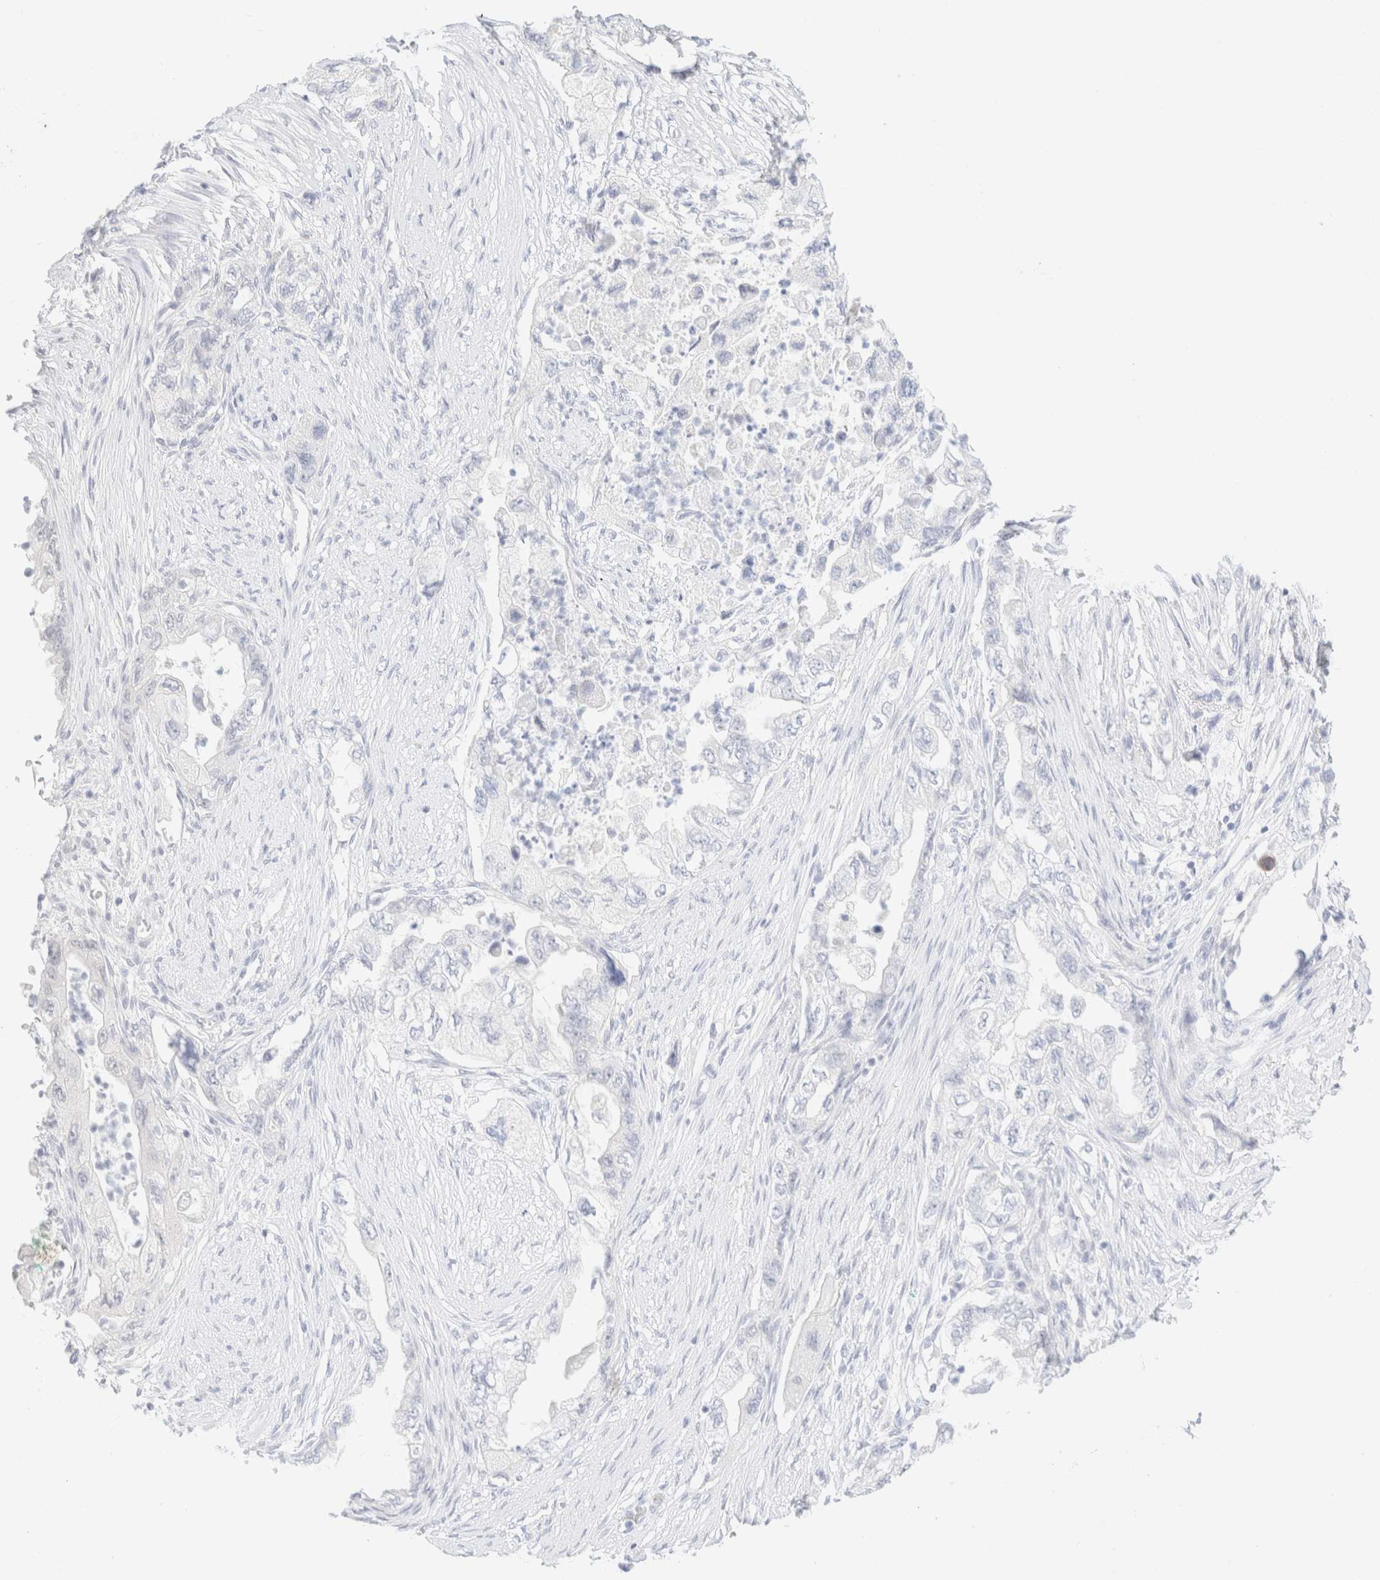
{"staining": {"intensity": "negative", "quantity": "none", "location": "none"}, "tissue": "pancreatic cancer", "cell_type": "Tumor cells", "image_type": "cancer", "snomed": [{"axis": "morphology", "description": "Adenocarcinoma, NOS"}, {"axis": "topography", "description": "Pancreas"}], "caption": "Immunohistochemical staining of adenocarcinoma (pancreatic) shows no significant expression in tumor cells.", "gene": "KRT15", "patient": {"sex": "female", "age": 73}}